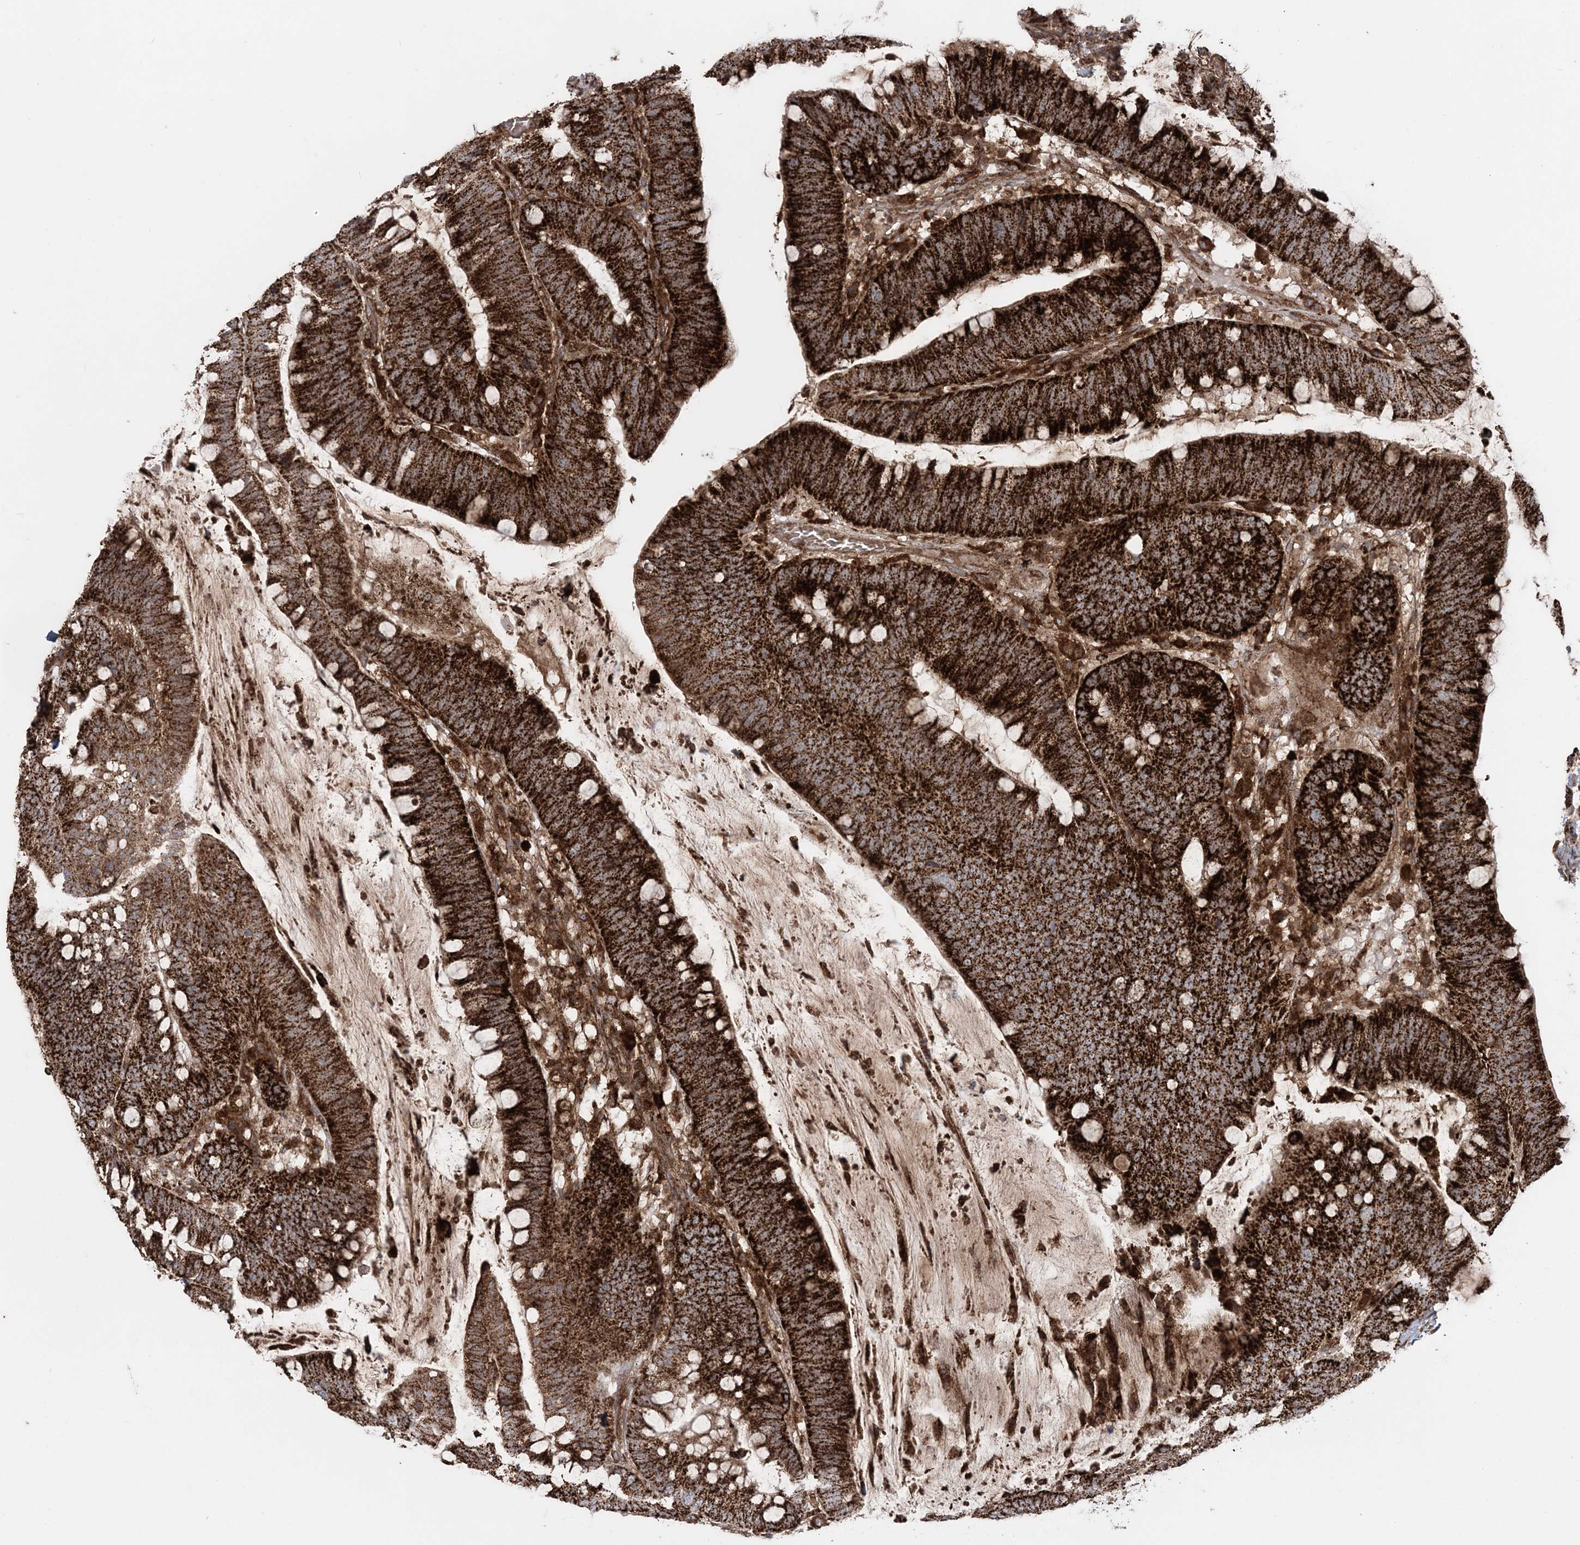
{"staining": {"intensity": "strong", "quantity": ">75%", "location": "cytoplasmic/membranous"}, "tissue": "colorectal cancer", "cell_type": "Tumor cells", "image_type": "cancer", "snomed": [{"axis": "morphology", "description": "Adenocarcinoma, NOS"}, {"axis": "topography", "description": "Colon"}], "caption": "A brown stain labels strong cytoplasmic/membranous positivity of a protein in adenocarcinoma (colorectal) tumor cells.", "gene": "LRPPRC", "patient": {"sex": "female", "age": 66}}